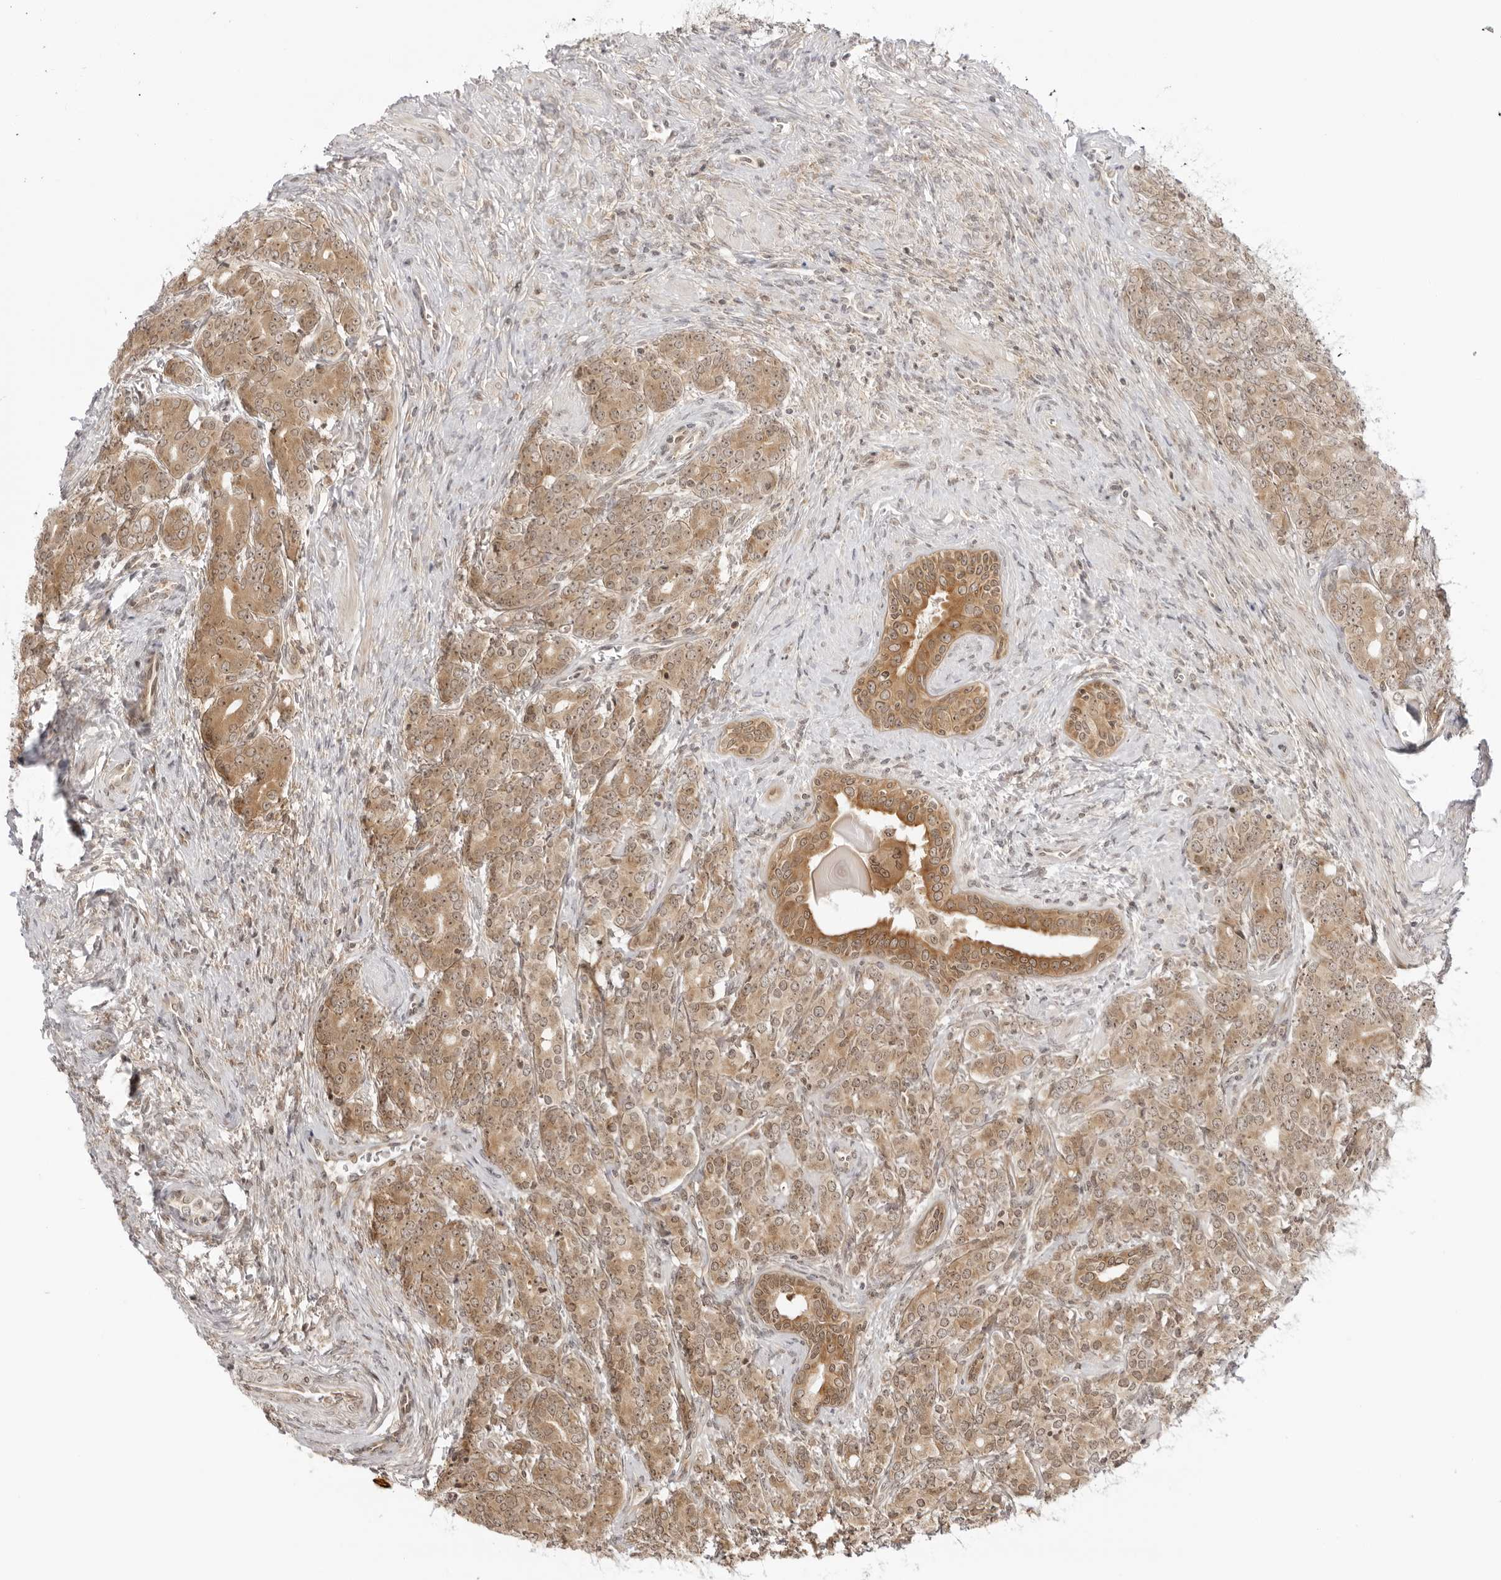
{"staining": {"intensity": "moderate", "quantity": ">75%", "location": "cytoplasmic/membranous,nuclear"}, "tissue": "prostate cancer", "cell_type": "Tumor cells", "image_type": "cancer", "snomed": [{"axis": "morphology", "description": "Adenocarcinoma, High grade"}, {"axis": "topography", "description": "Prostate"}], "caption": "A brown stain highlights moderate cytoplasmic/membranous and nuclear staining of a protein in human prostate high-grade adenocarcinoma tumor cells.", "gene": "PRRC2C", "patient": {"sex": "male", "age": 62}}